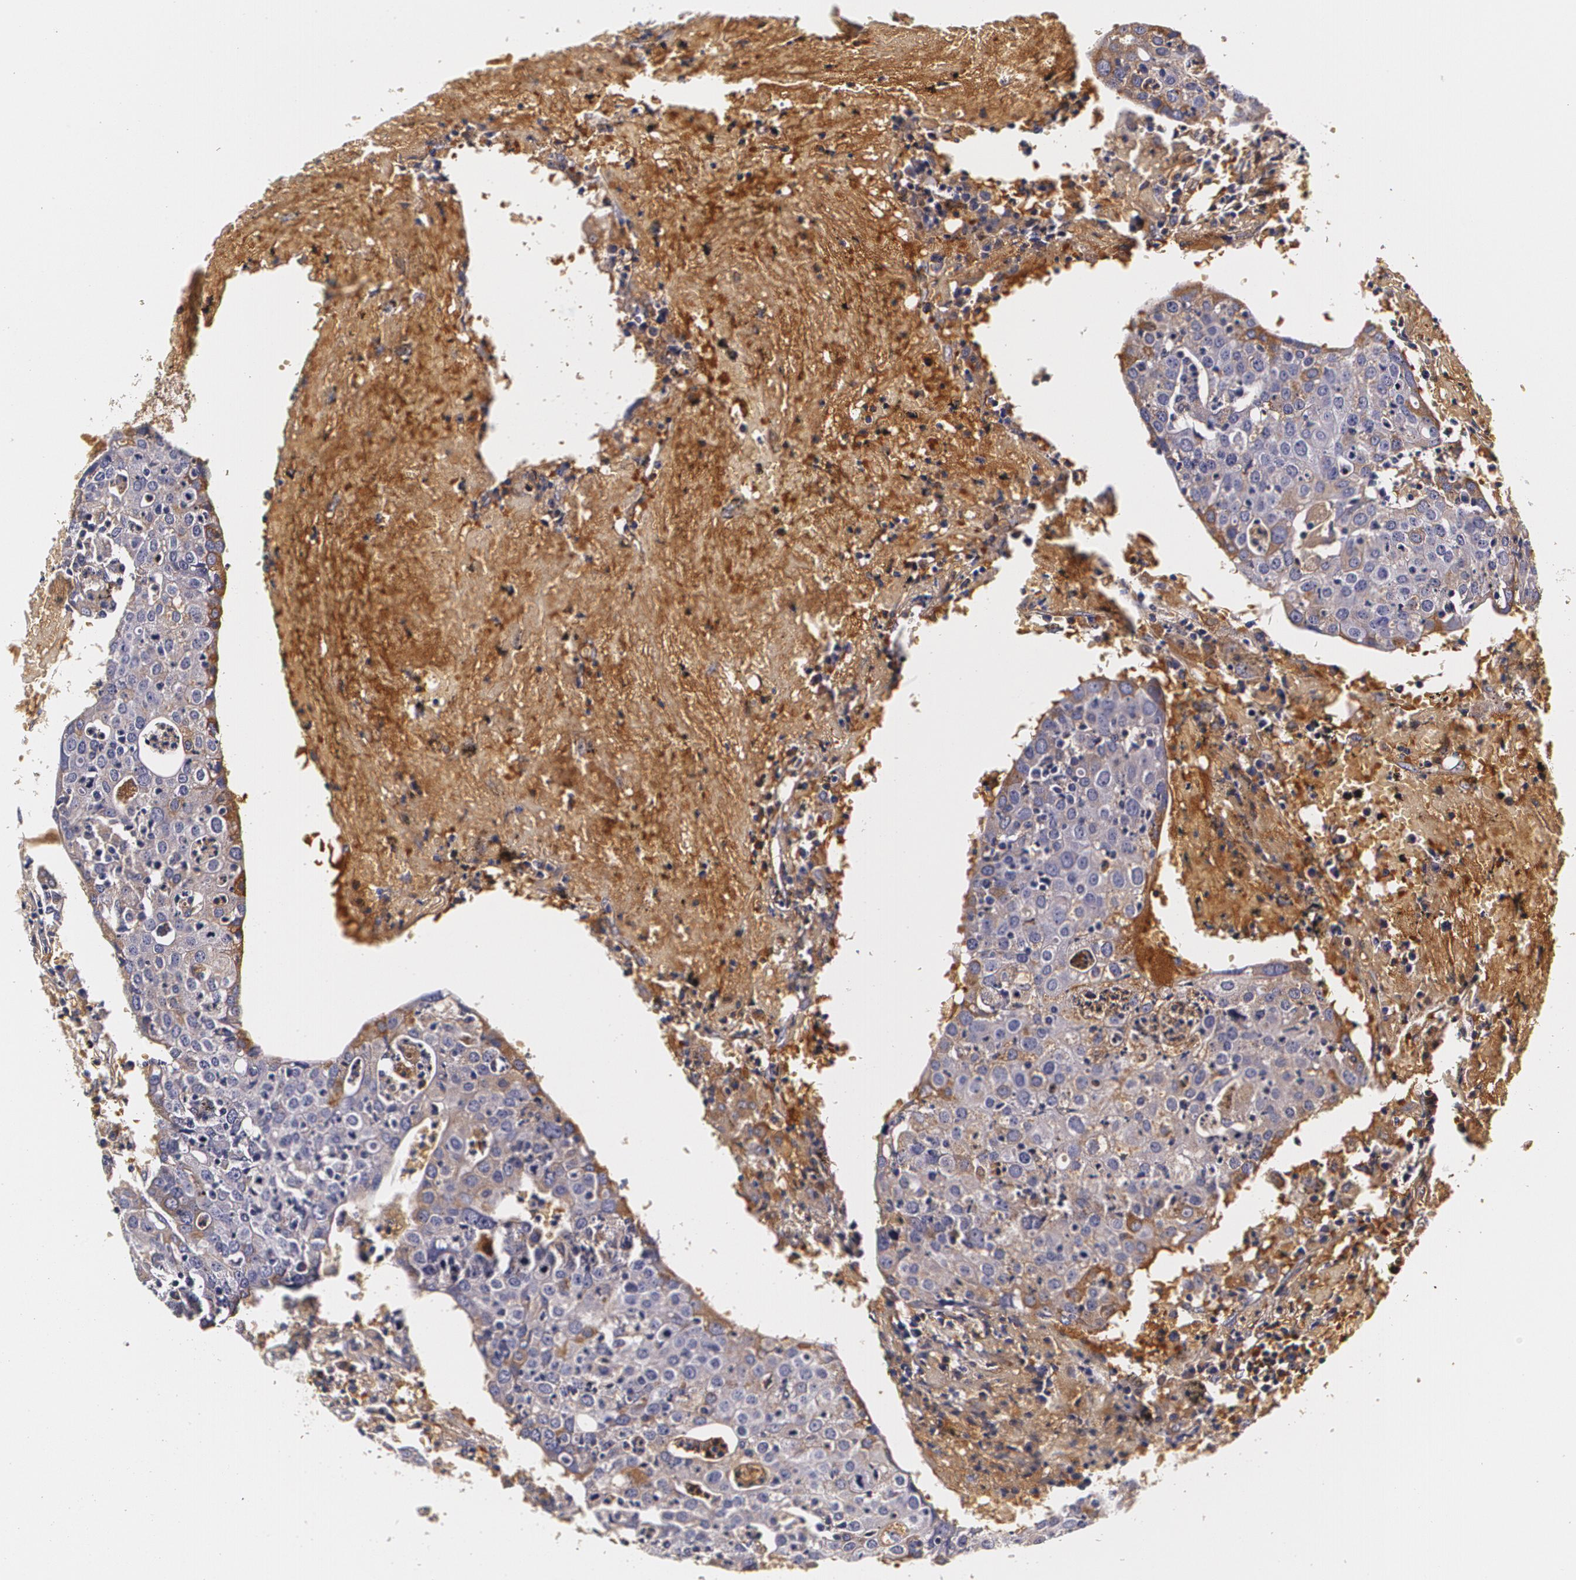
{"staining": {"intensity": "moderate", "quantity": ">75%", "location": "cytoplasmic/membranous"}, "tissue": "head and neck cancer", "cell_type": "Tumor cells", "image_type": "cancer", "snomed": [{"axis": "morphology", "description": "Adenocarcinoma, NOS"}, {"axis": "topography", "description": "Salivary gland"}, {"axis": "topography", "description": "Head-Neck"}], "caption": "Head and neck cancer (adenocarcinoma) was stained to show a protein in brown. There is medium levels of moderate cytoplasmic/membranous positivity in approximately >75% of tumor cells.", "gene": "TTR", "patient": {"sex": "female", "age": 65}}